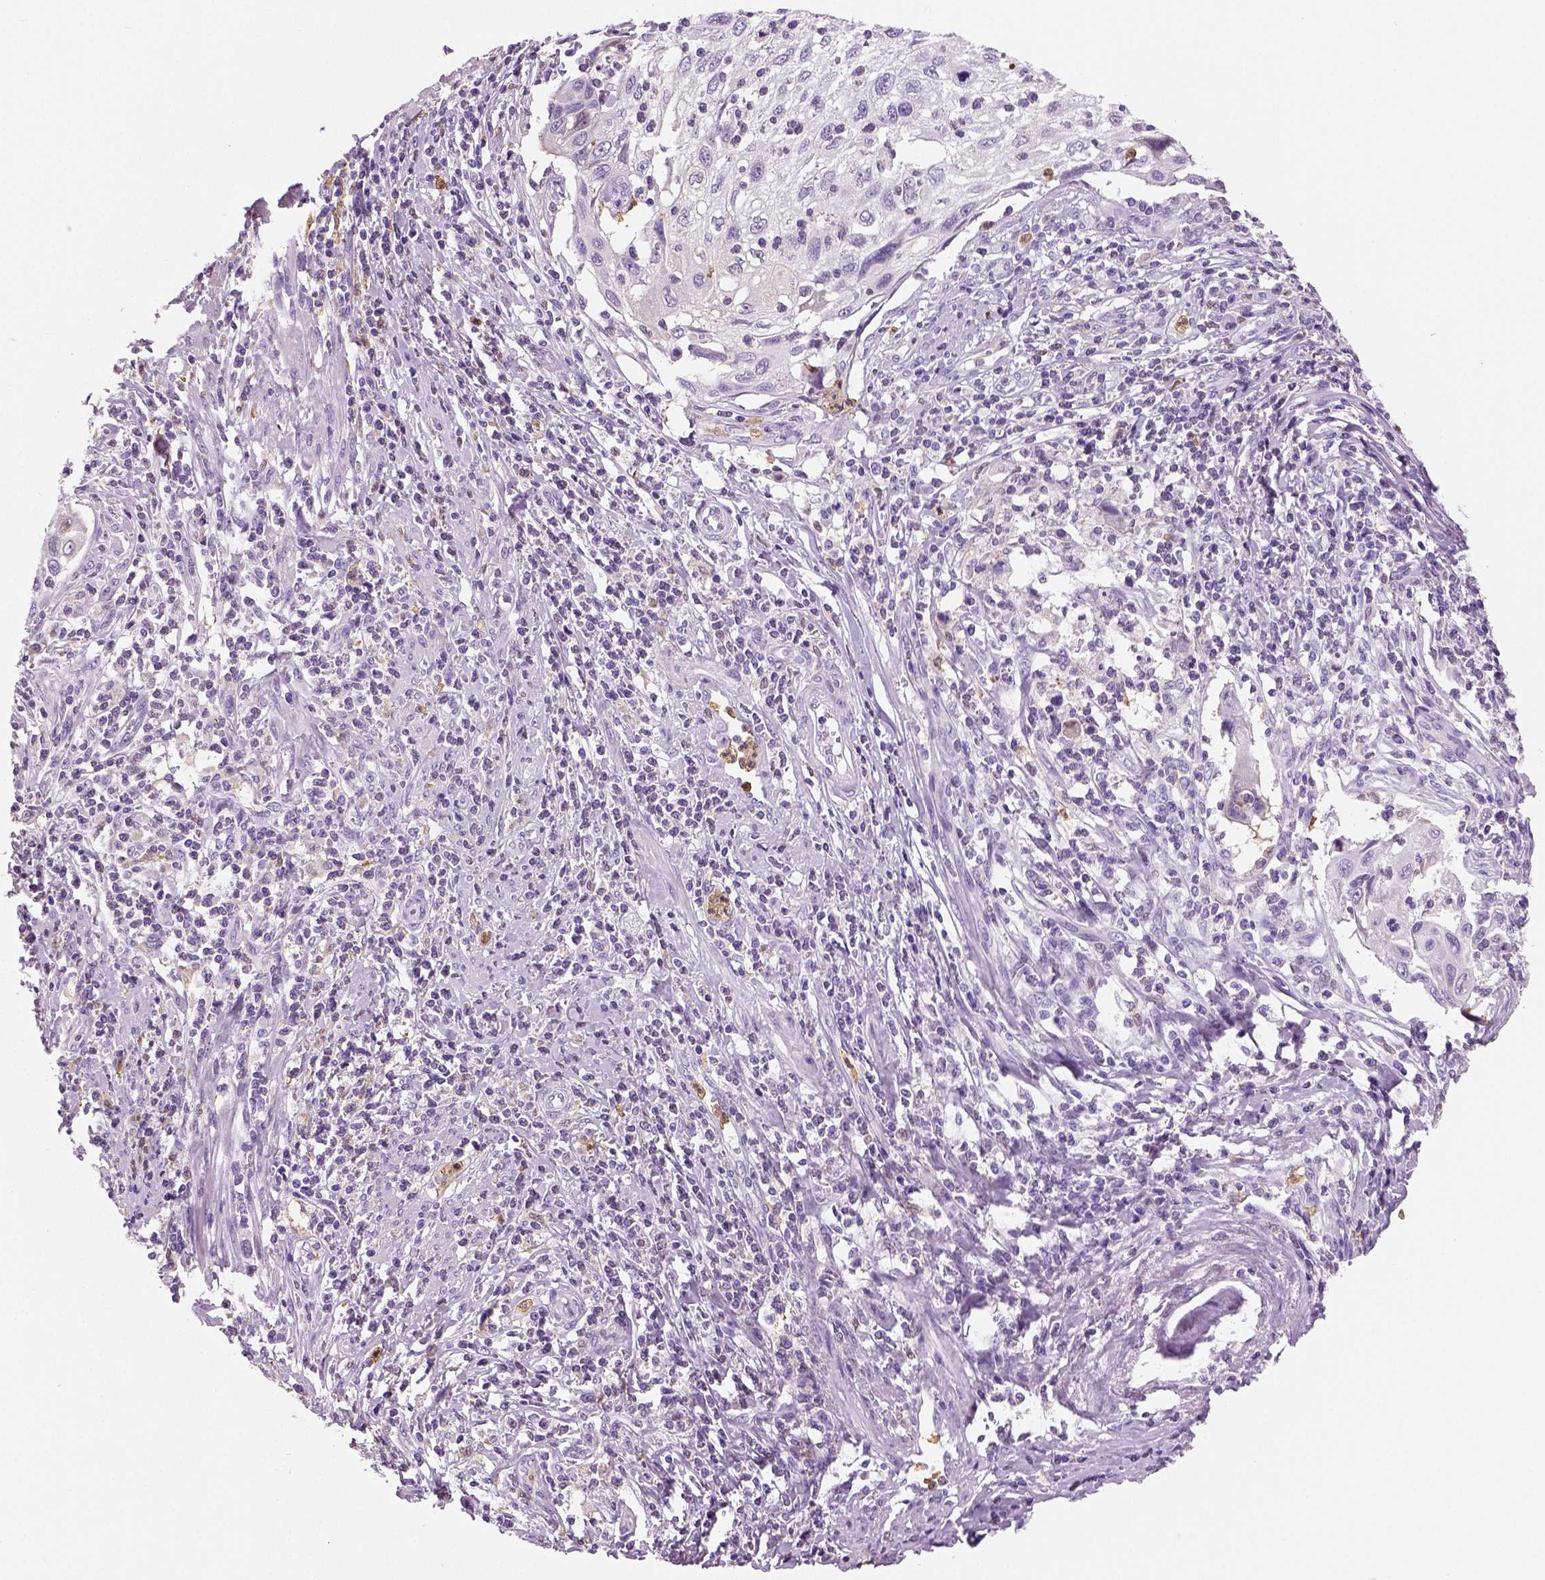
{"staining": {"intensity": "negative", "quantity": "none", "location": "none"}, "tissue": "cervical cancer", "cell_type": "Tumor cells", "image_type": "cancer", "snomed": [{"axis": "morphology", "description": "Squamous cell carcinoma, NOS"}, {"axis": "topography", "description": "Cervix"}], "caption": "Immunohistochemistry (IHC) photomicrograph of human cervical cancer (squamous cell carcinoma) stained for a protein (brown), which shows no staining in tumor cells.", "gene": "NECAB2", "patient": {"sex": "female", "age": 70}}